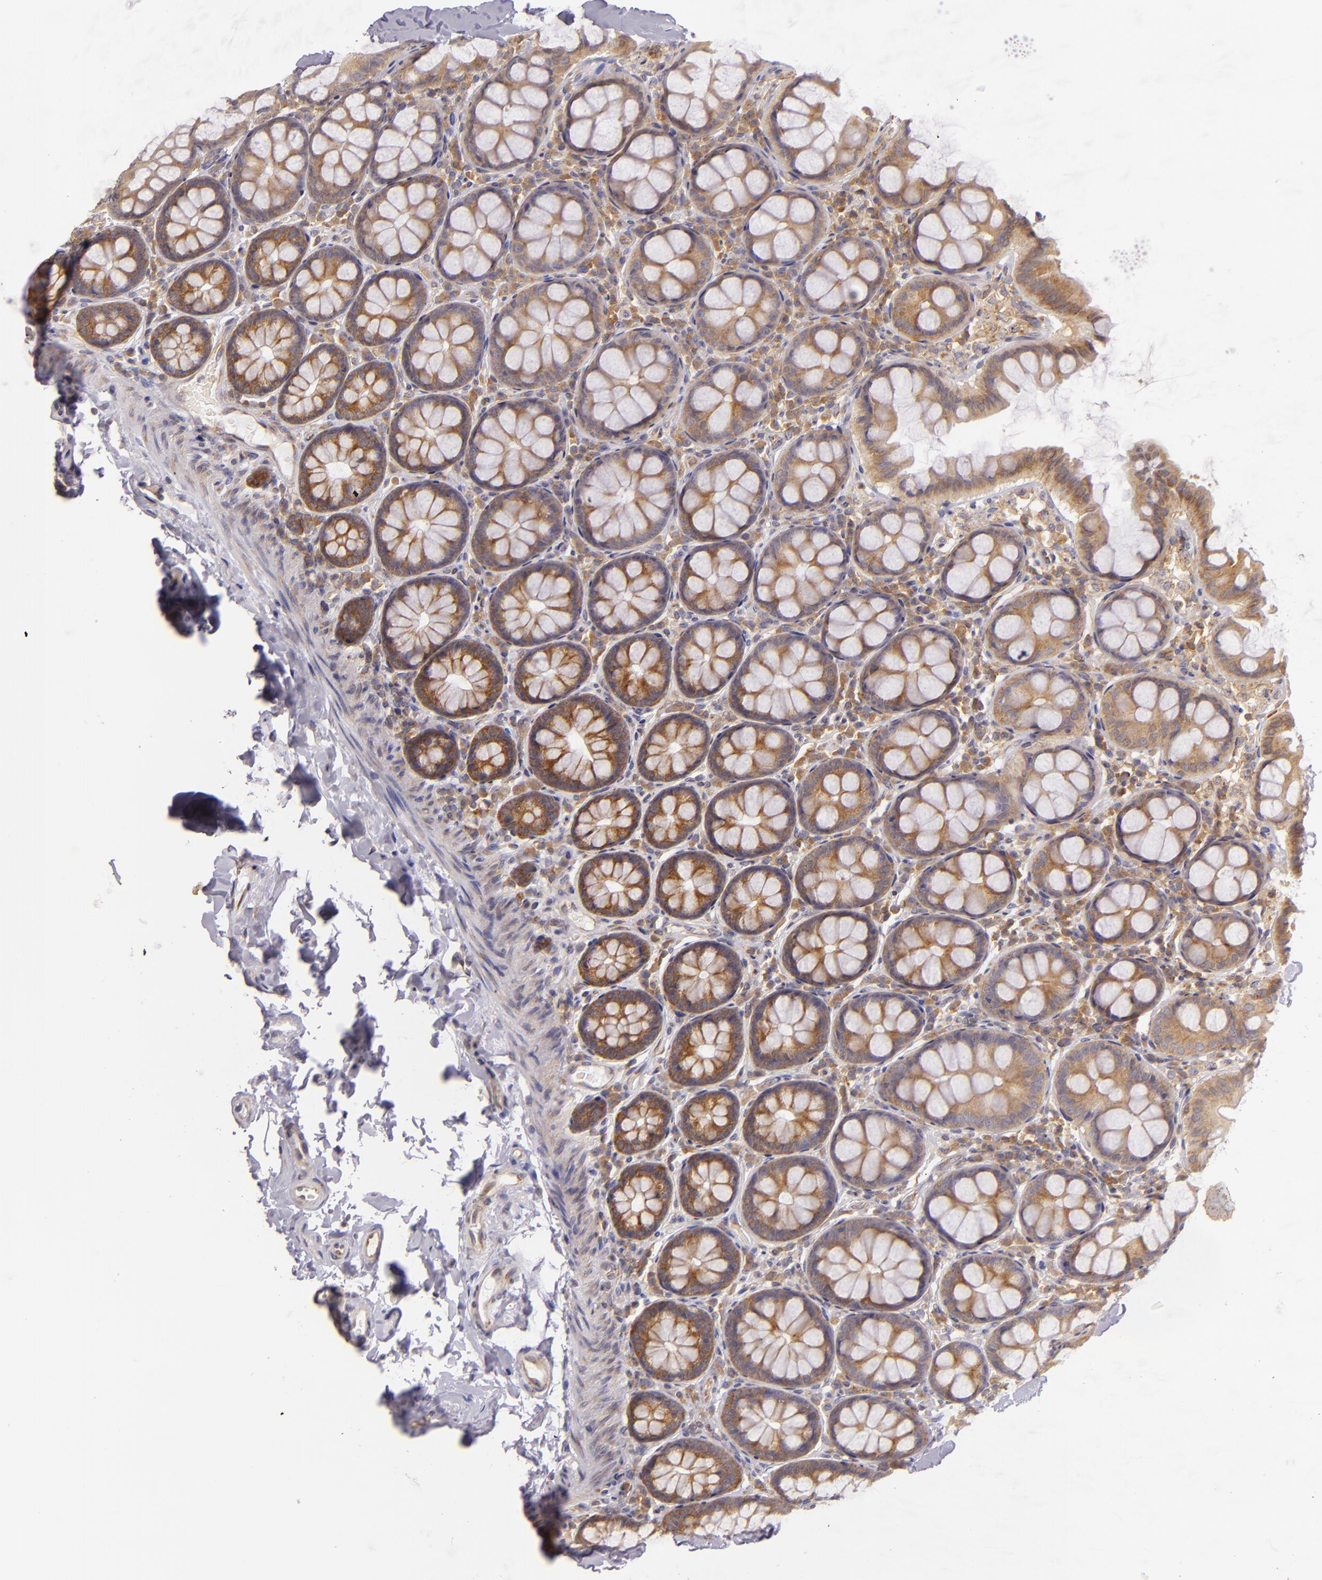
{"staining": {"intensity": "weak", "quantity": "<25%", "location": "cytoplasmic/membranous"}, "tissue": "colon", "cell_type": "Endothelial cells", "image_type": "normal", "snomed": [{"axis": "morphology", "description": "Normal tissue, NOS"}, {"axis": "topography", "description": "Colon"}], "caption": "Immunohistochemistry (IHC) histopathology image of benign colon stained for a protein (brown), which shows no expression in endothelial cells.", "gene": "UPF3B", "patient": {"sex": "female", "age": 61}}